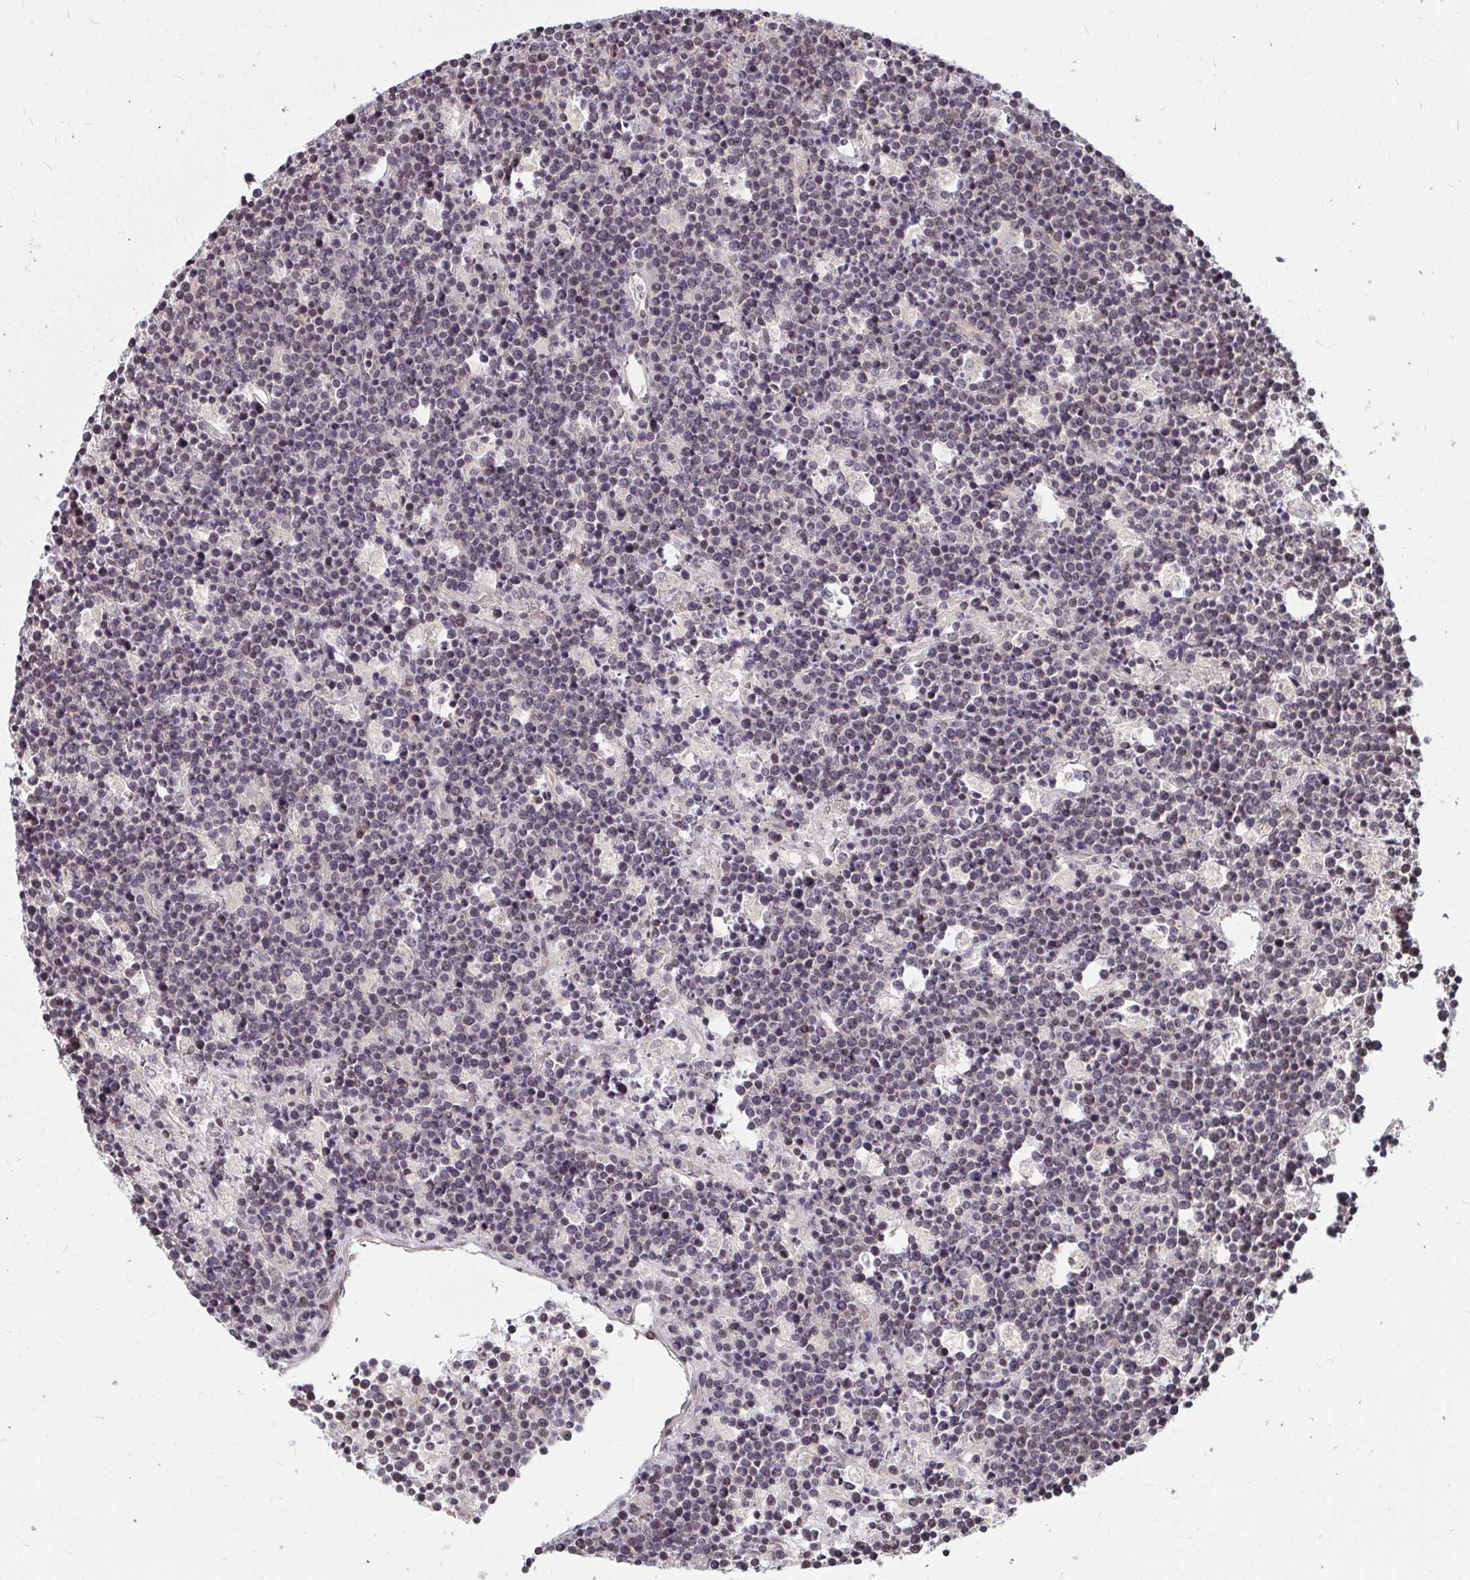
{"staining": {"intensity": "negative", "quantity": "none", "location": "none"}, "tissue": "lymphoma", "cell_type": "Tumor cells", "image_type": "cancer", "snomed": [{"axis": "morphology", "description": "Malignant lymphoma, non-Hodgkin's type, High grade"}, {"axis": "topography", "description": "Ovary"}], "caption": "This is an immunohistochemistry micrograph of human lymphoma. There is no expression in tumor cells.", "gene": "ANK3", "patient": {"sex": "female", "age": 56}}